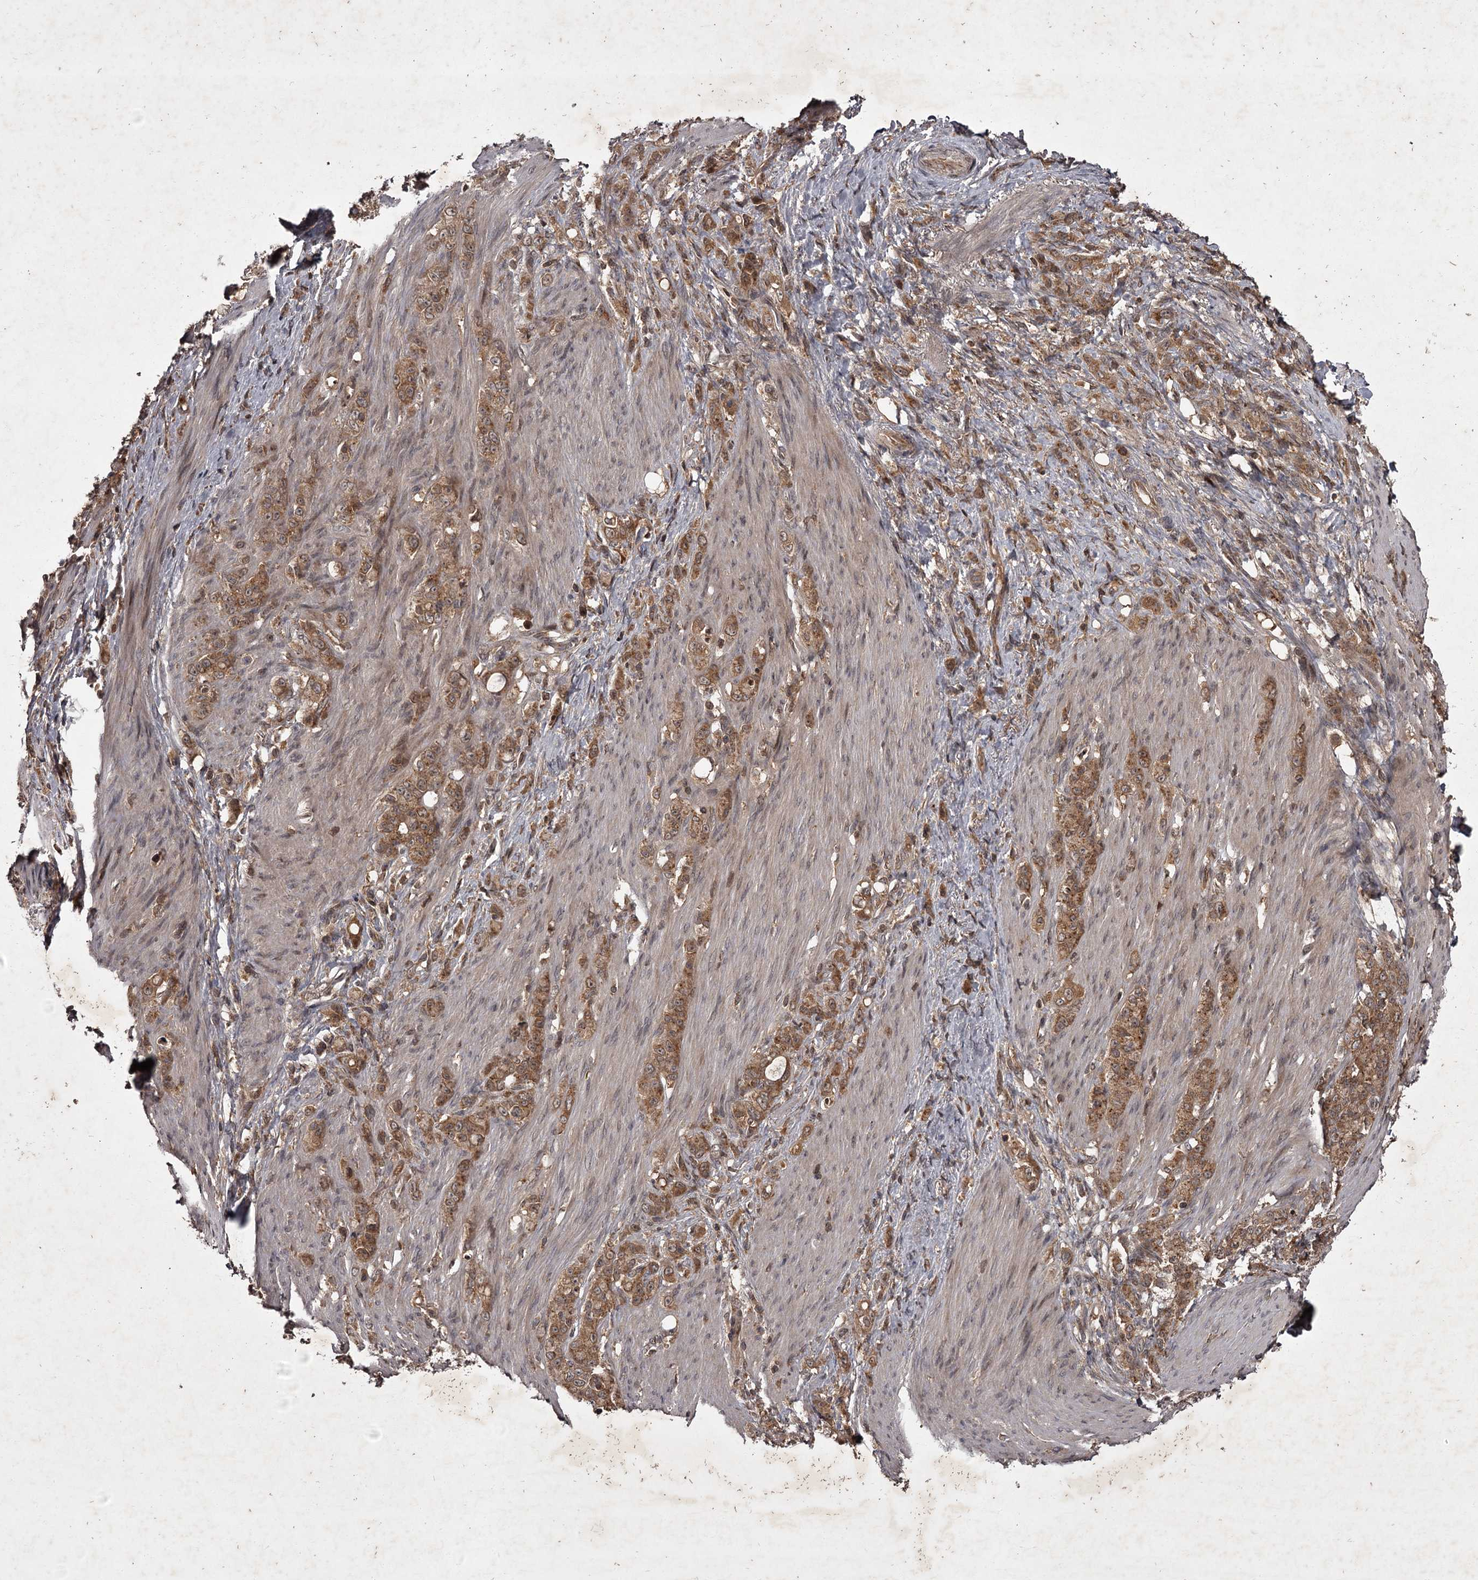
{"staining": {"intensity": "moderate", "quantity": ">75%", "location": "cytoplasmic/membranous"}, "tissue": "stomach cancer", "cell_type": "Tumor cells", "image_type": "cancer", "snomed": [{"axis": "morphology", "description": "Adenocarcinoma, NOS"}, {"axis": "topography", "description": "Stomach"}], "caption": "IHC image of neoplastic tissue: human stomach cancer (adenocarcinoma) stained using immunohistochemistry (IHC) demonstrates medium levels of moderate protein expression localized specifically in the cytoplasmic/membranous of tumor cells, appearing as a cytoplasmic/membranous brown color.", "gene": "TBC1D23", "patient": {"sex": "female", "age": 79}}